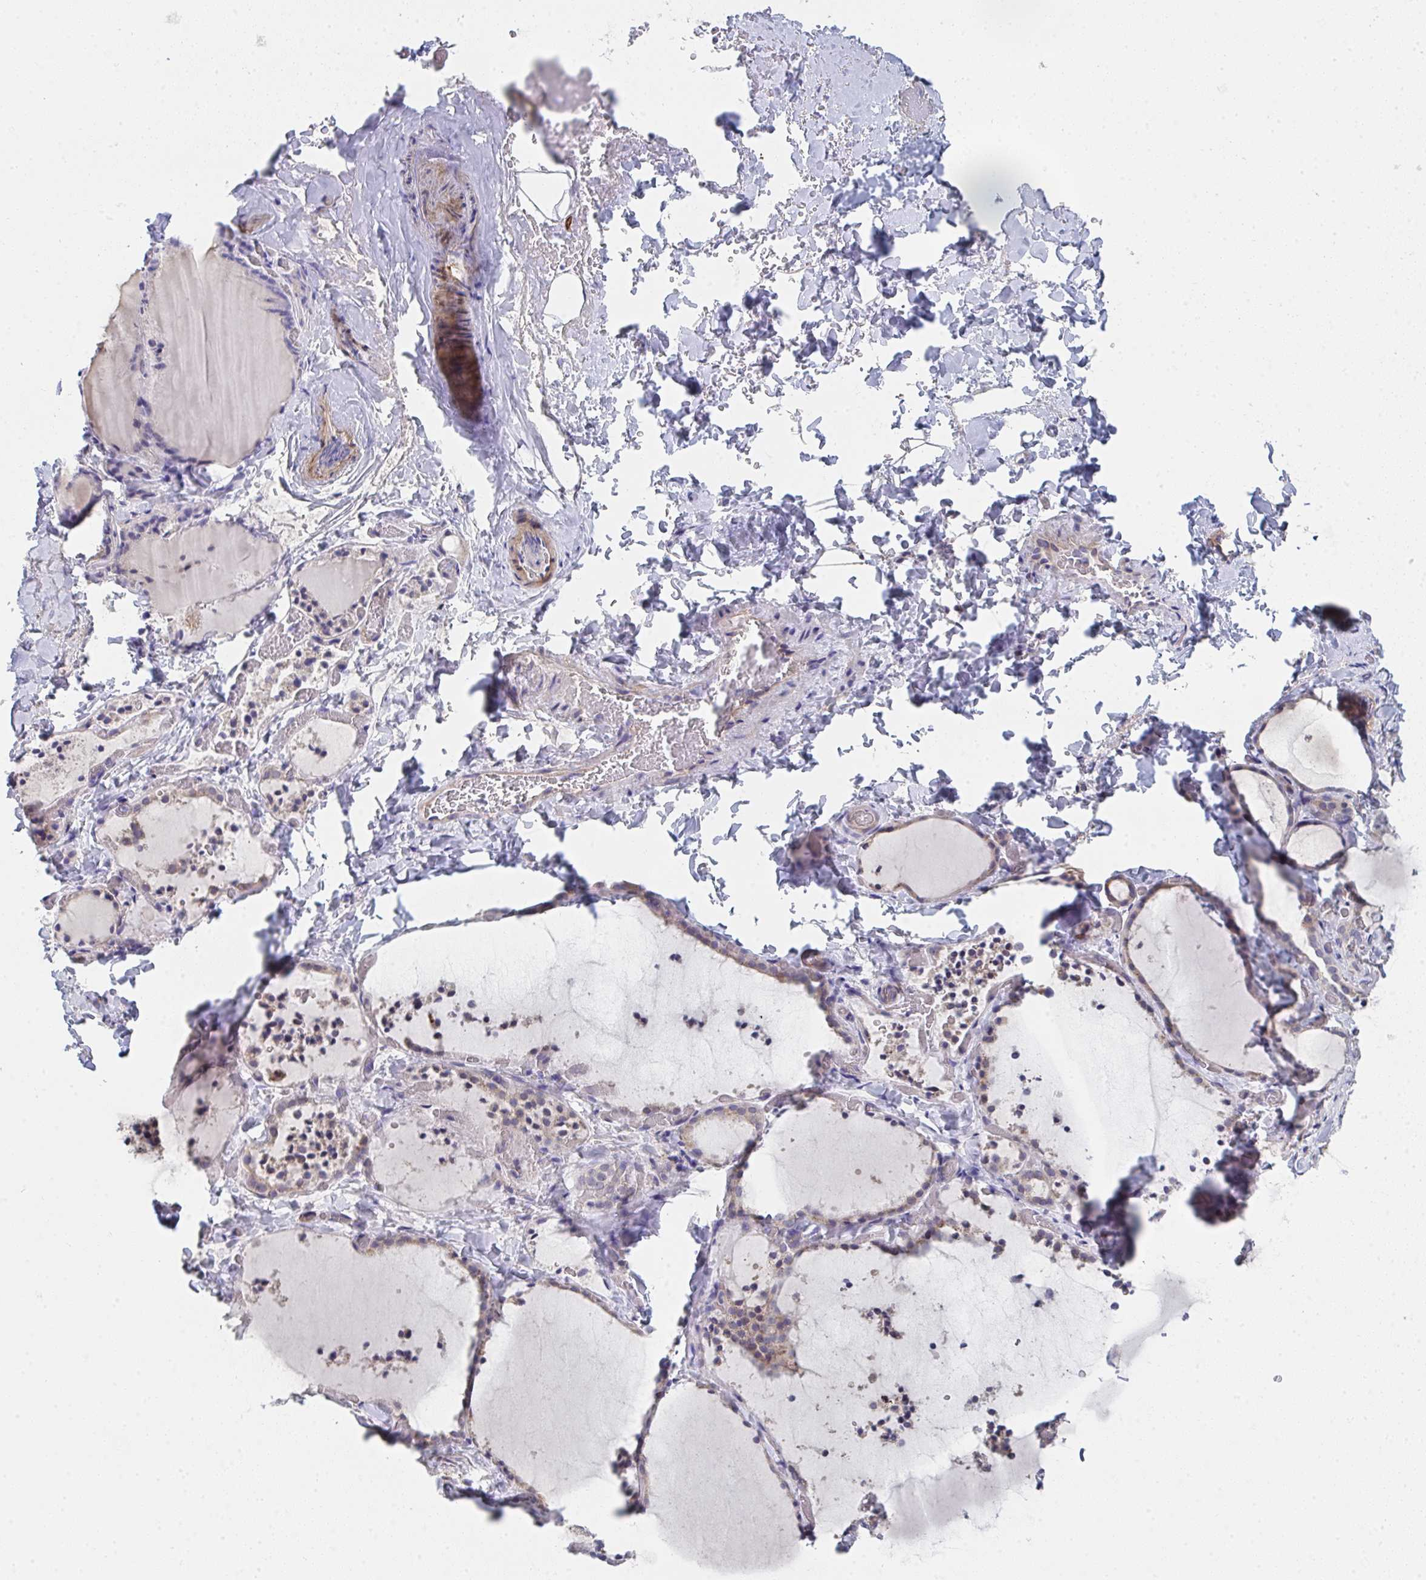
{"staining": {"intensity": "weak", "quantity": "<25%", "location": "cytoplasmic/membranous"}, "tissue": "thyroid gland", "cell_type": "Glandular cells", "image_type": "normal", "snomed": [{"axis": "morphology", "description": "Normal tissue, NOS"}, {"axis": "topography", "description": "Thyroid gland"}], "caption": "Image shows no significant protein positivity in glandular cells of unremarkable thyroid gland. (DAB (3,3'-diaminobenzidine) immunohistochemistry (IHC), high magnification).", "gene": "VWDE", "patient": {"sex": "female", "age": 22}}